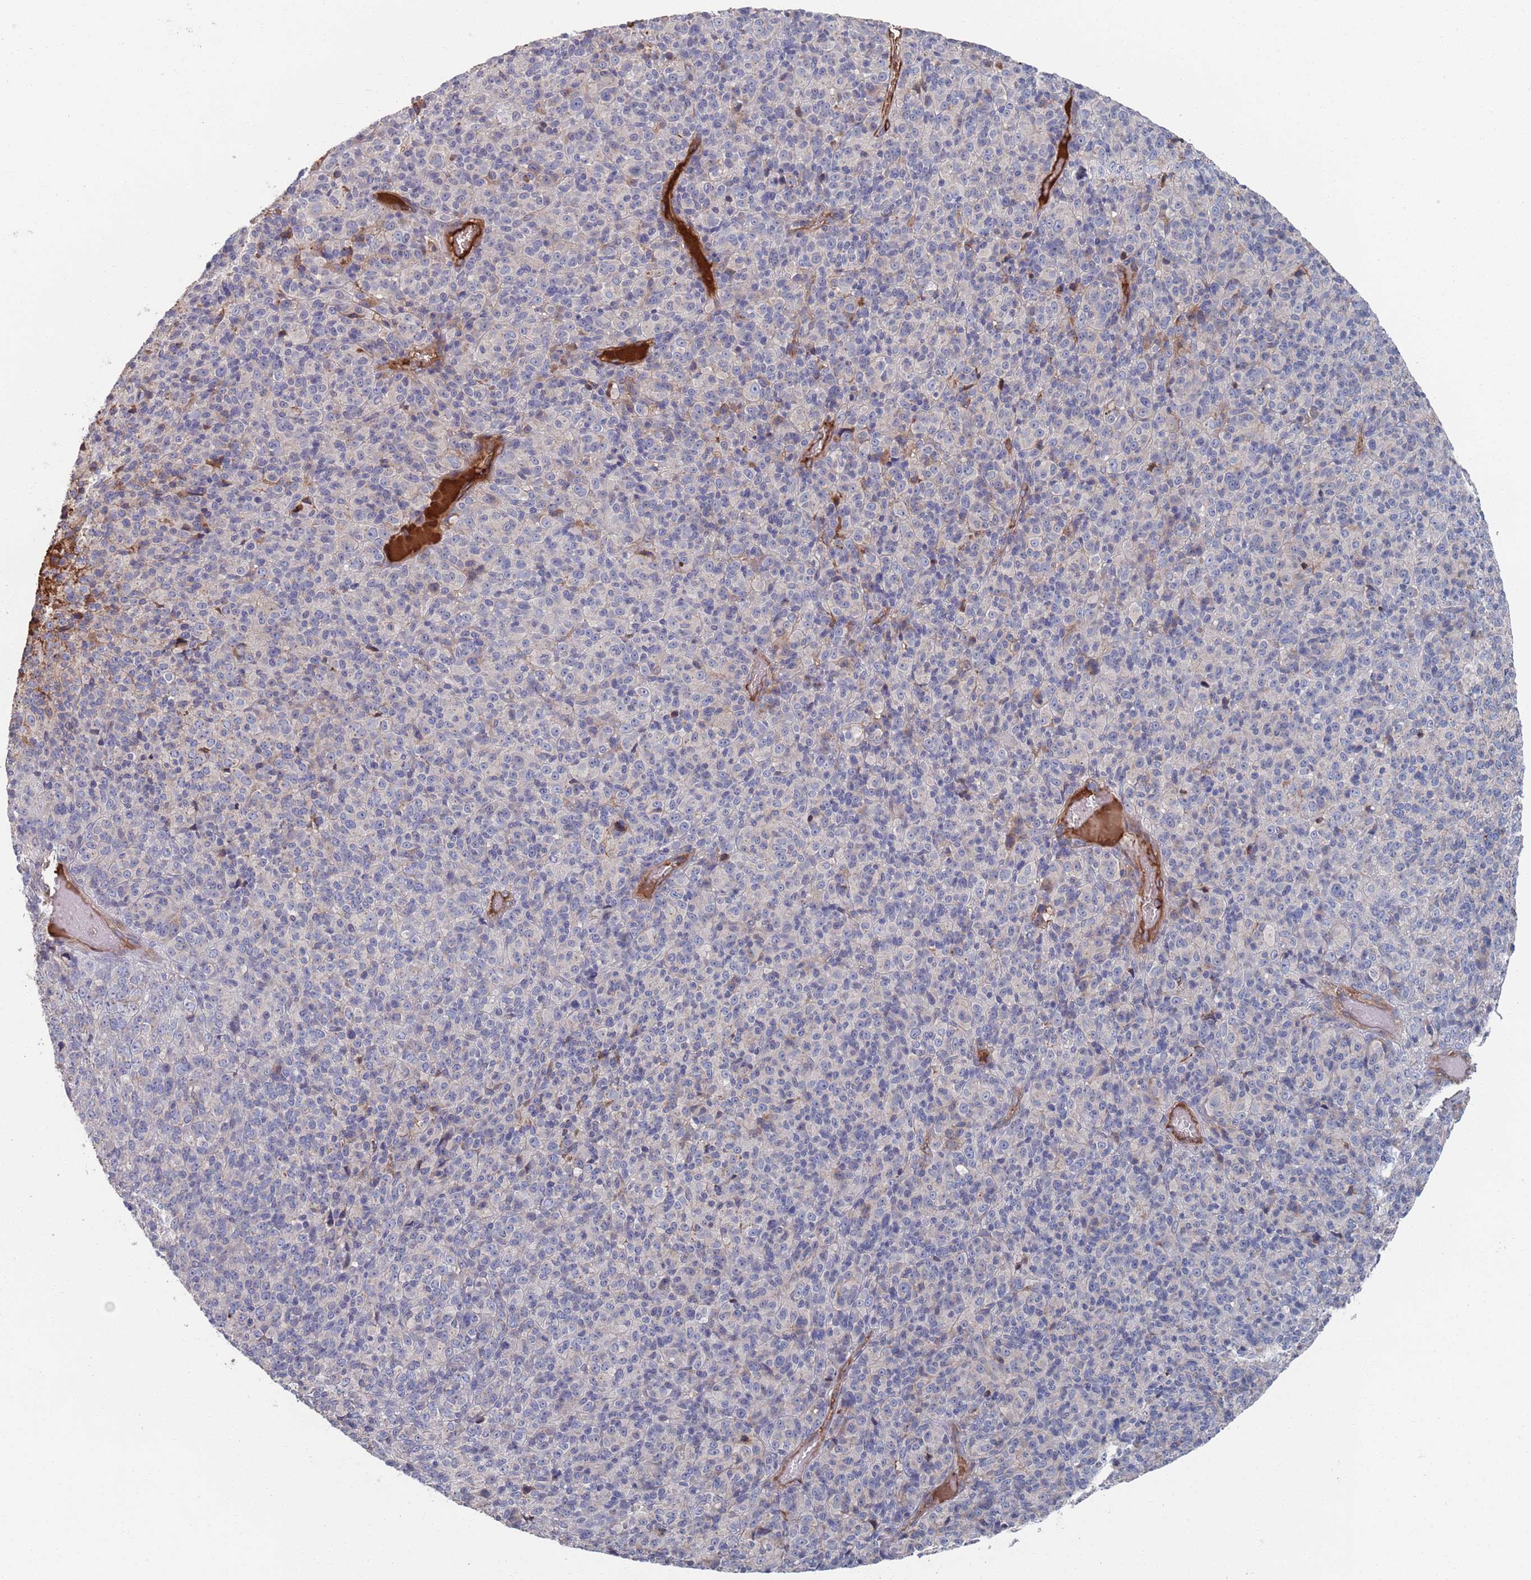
{"staining": {"intensity": "negative", "quantity": "none", "location": "none"}, "tissue": "melanoma", "cell_type": "Tumor cells", "image_type": "cancer", "snomed": [{"axis": "morphology", "description": "Malignant melanoma, Metastatic site"}, {"axis": "topography", "description": "Brain"}], "caption": "Malignant melanoma (metastatic site) was stained to show a protein in brown. There is no significant expression in tumor cells.", "gene": "PLEKHA4", "patient": {"sex": "female", "age": 56}}